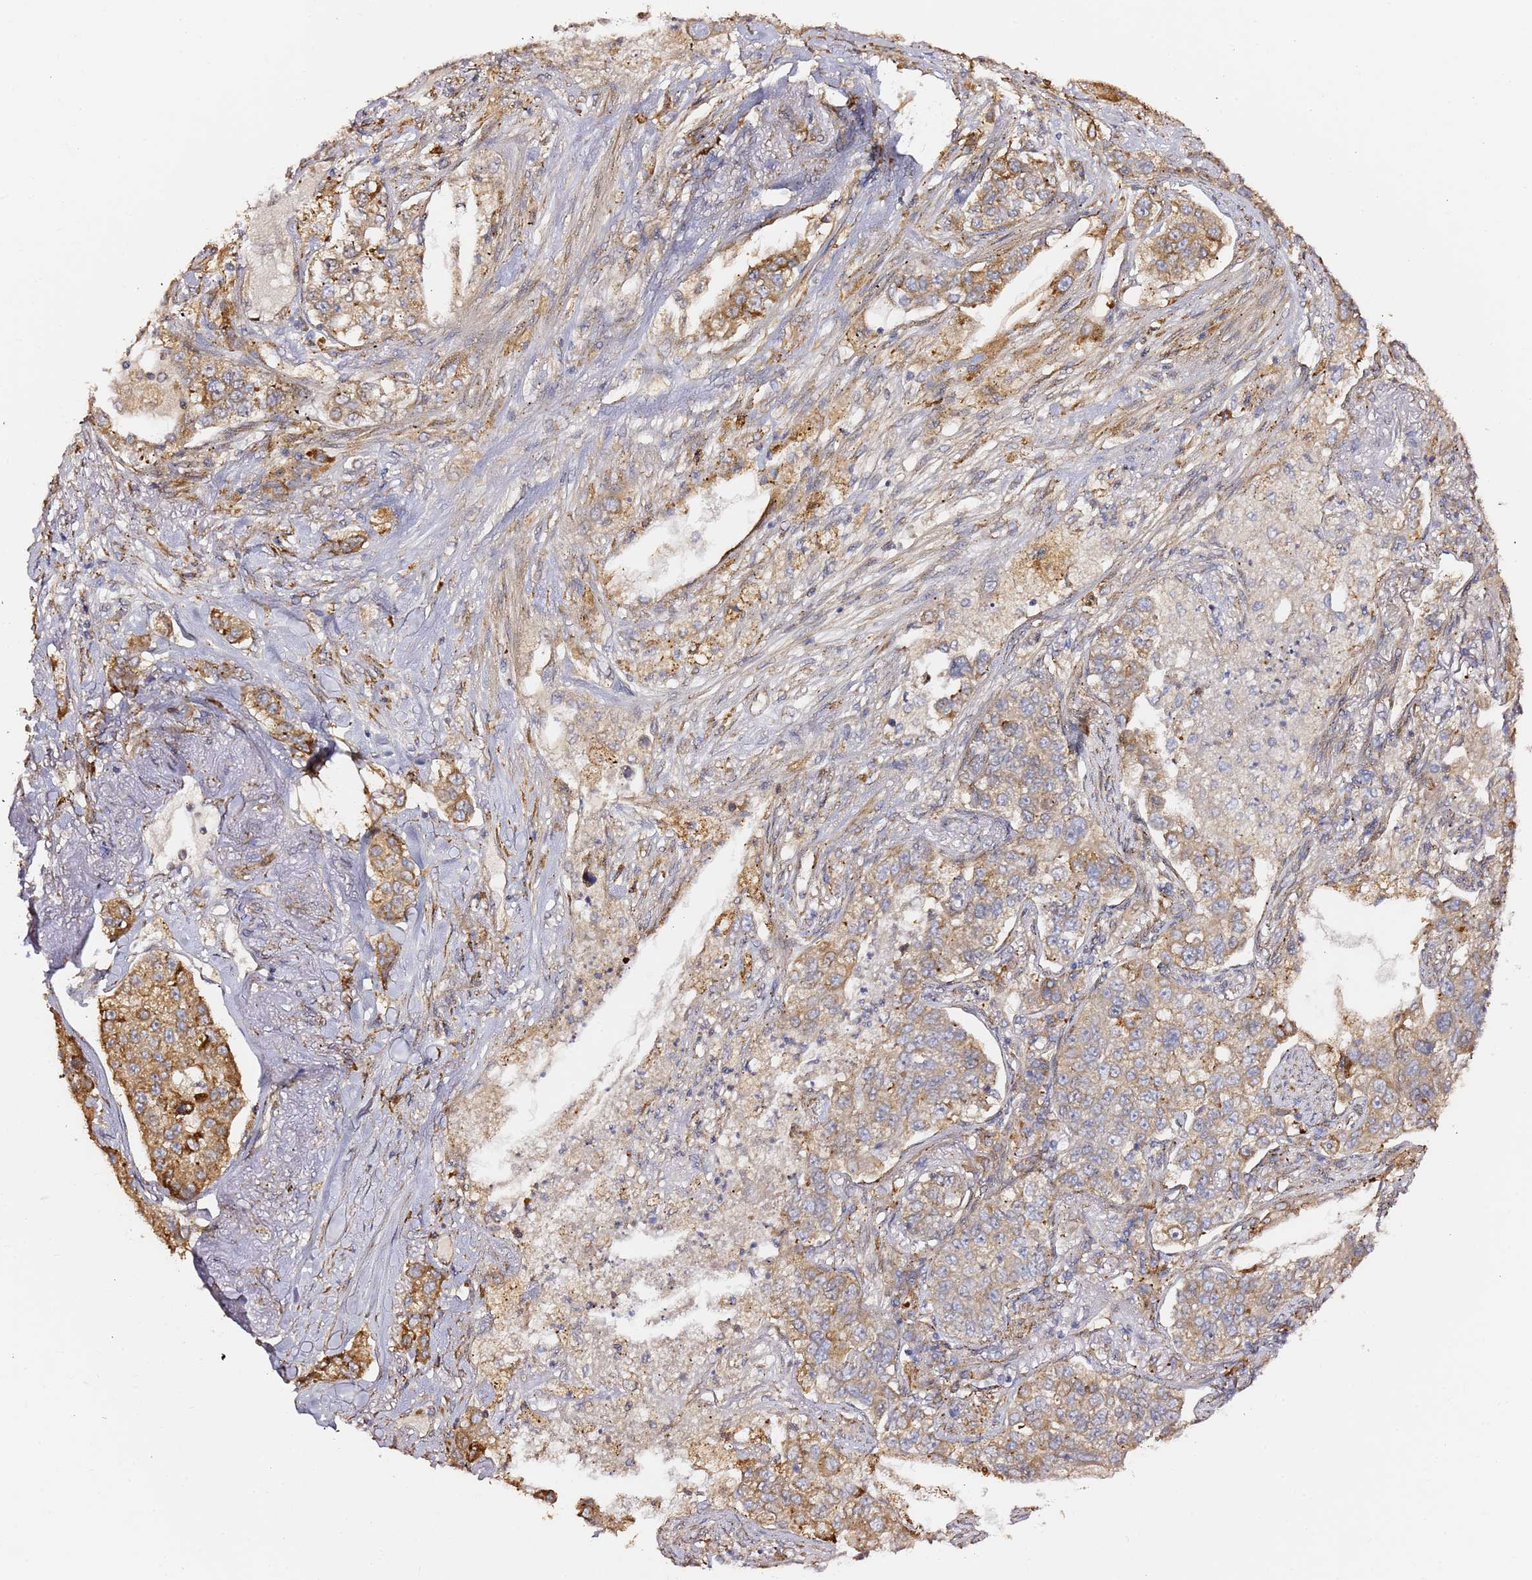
{"staining": {"intensity": "moderate", "quantity": "25%-75%", "location": "cytoplasmic/membranous"}, "tissue": "lung cancer", "cell_type": "Tumor cells", "image_type": "cancer", "snomed": [{"axis": "morphology", "description": "Adenocarcinoma, NOS"}, {"axis": "topography", "description": "Lung"}], "caption": "Moderate cytoplasmic/membranous expression is seen in about 25%-75% of tumor cells in adenocarcinoma (lung).", "gene": "HSD17B7", "patient": {"sex": "male", "age": 49}}